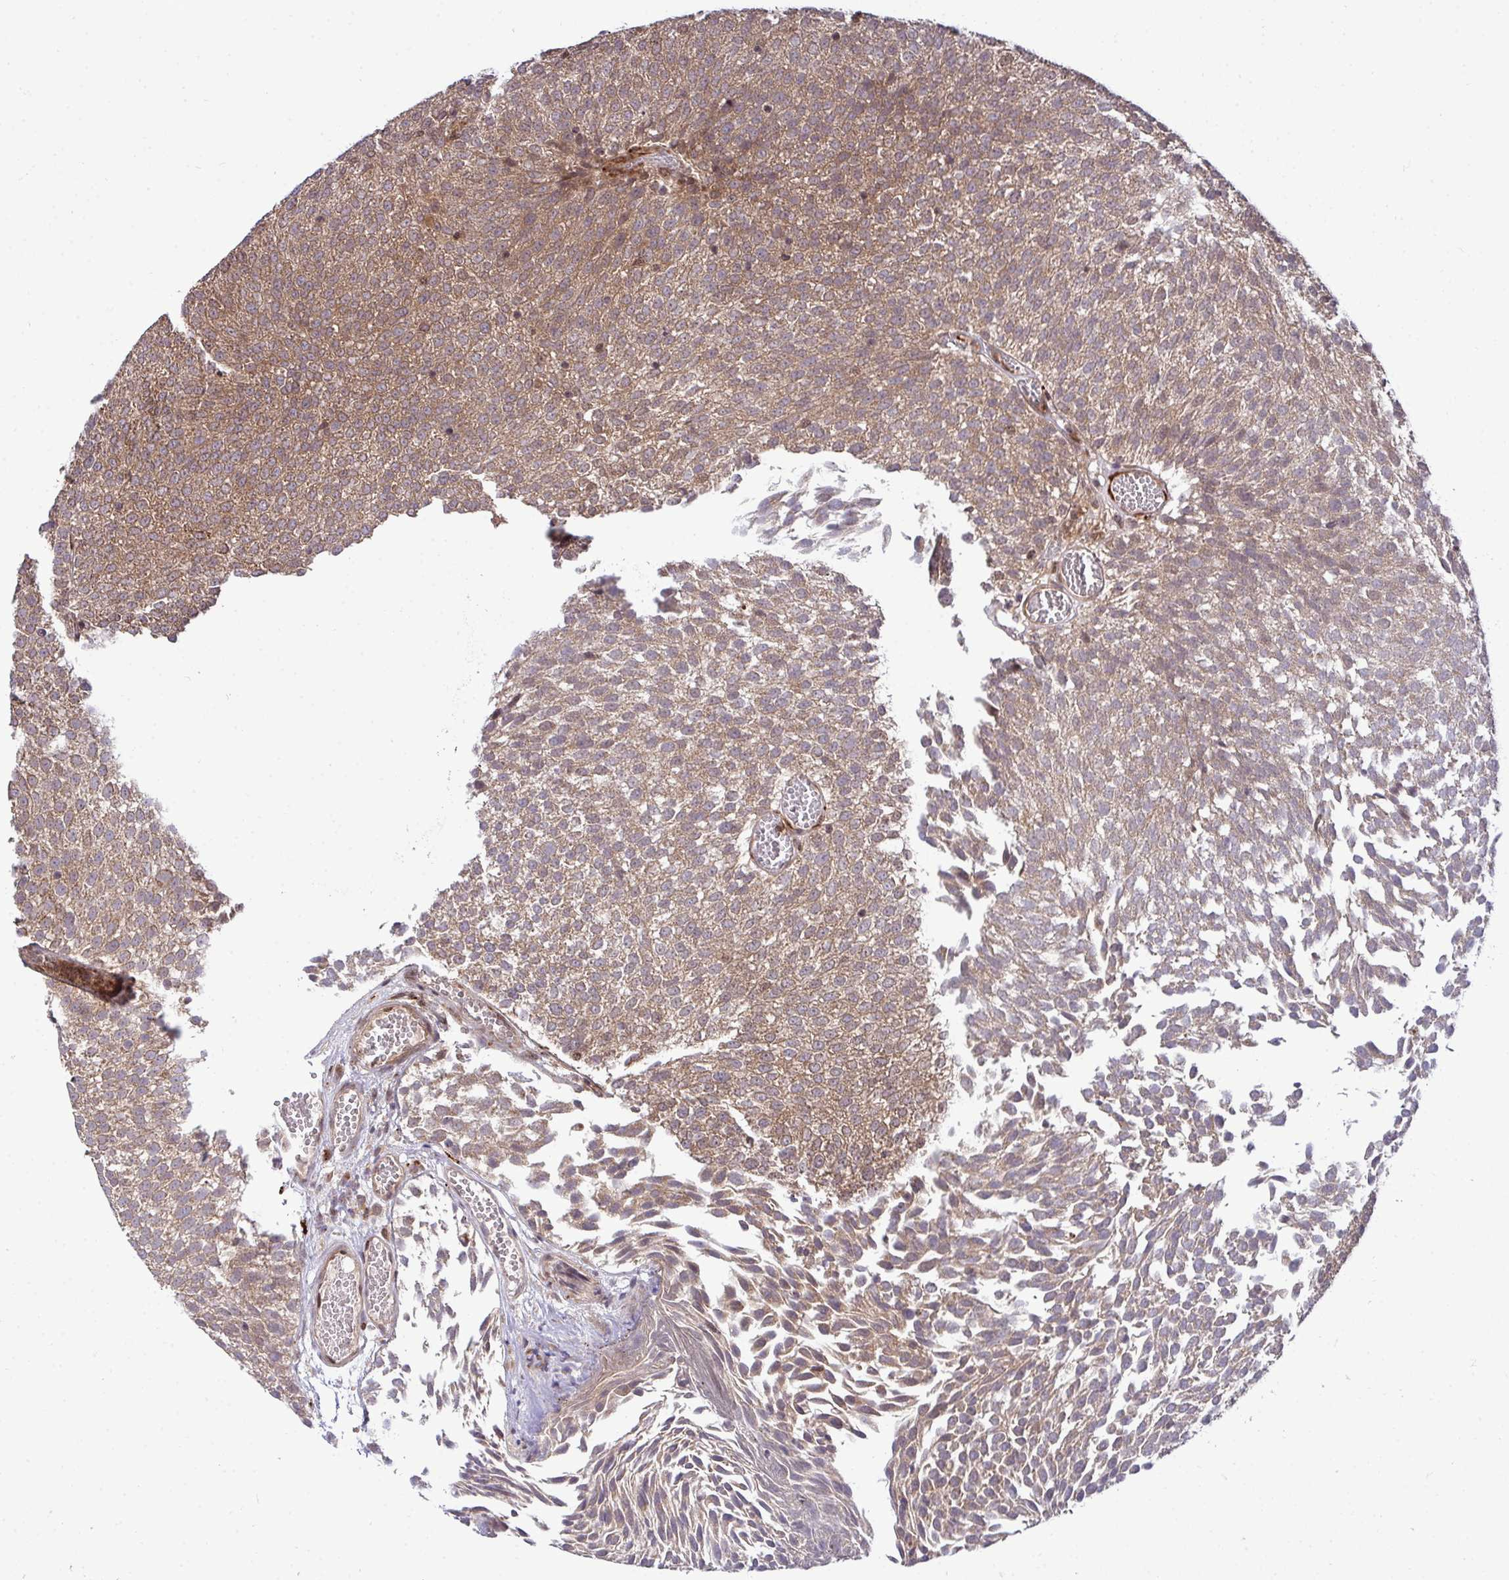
{"staining": {"intensity": "moderate", "quantity": ">75%", "location": "cytoplasmic/membranous"}, "tissue": "urothelial cancer", "cell_type": "Tumor cells", "image_type": "cancer", "snomed": [{"axis": "morphology", "description": "Urothelial carcinoma, Low grade"}, {"axis": "topography", "description": "Urinary bladder"}], "caption": "The histopathology image displays a brown stain indicating the presence of a protein in the cytoplasmic/membranous of tumor cells in urothelial cancer. The staining was performed using DAB, with brown indicating positive protein expression. Nuclei are stained blue with hematoxylin.", "gene": "TRIM44", "patient": {"sex": "female", "age": 79}}